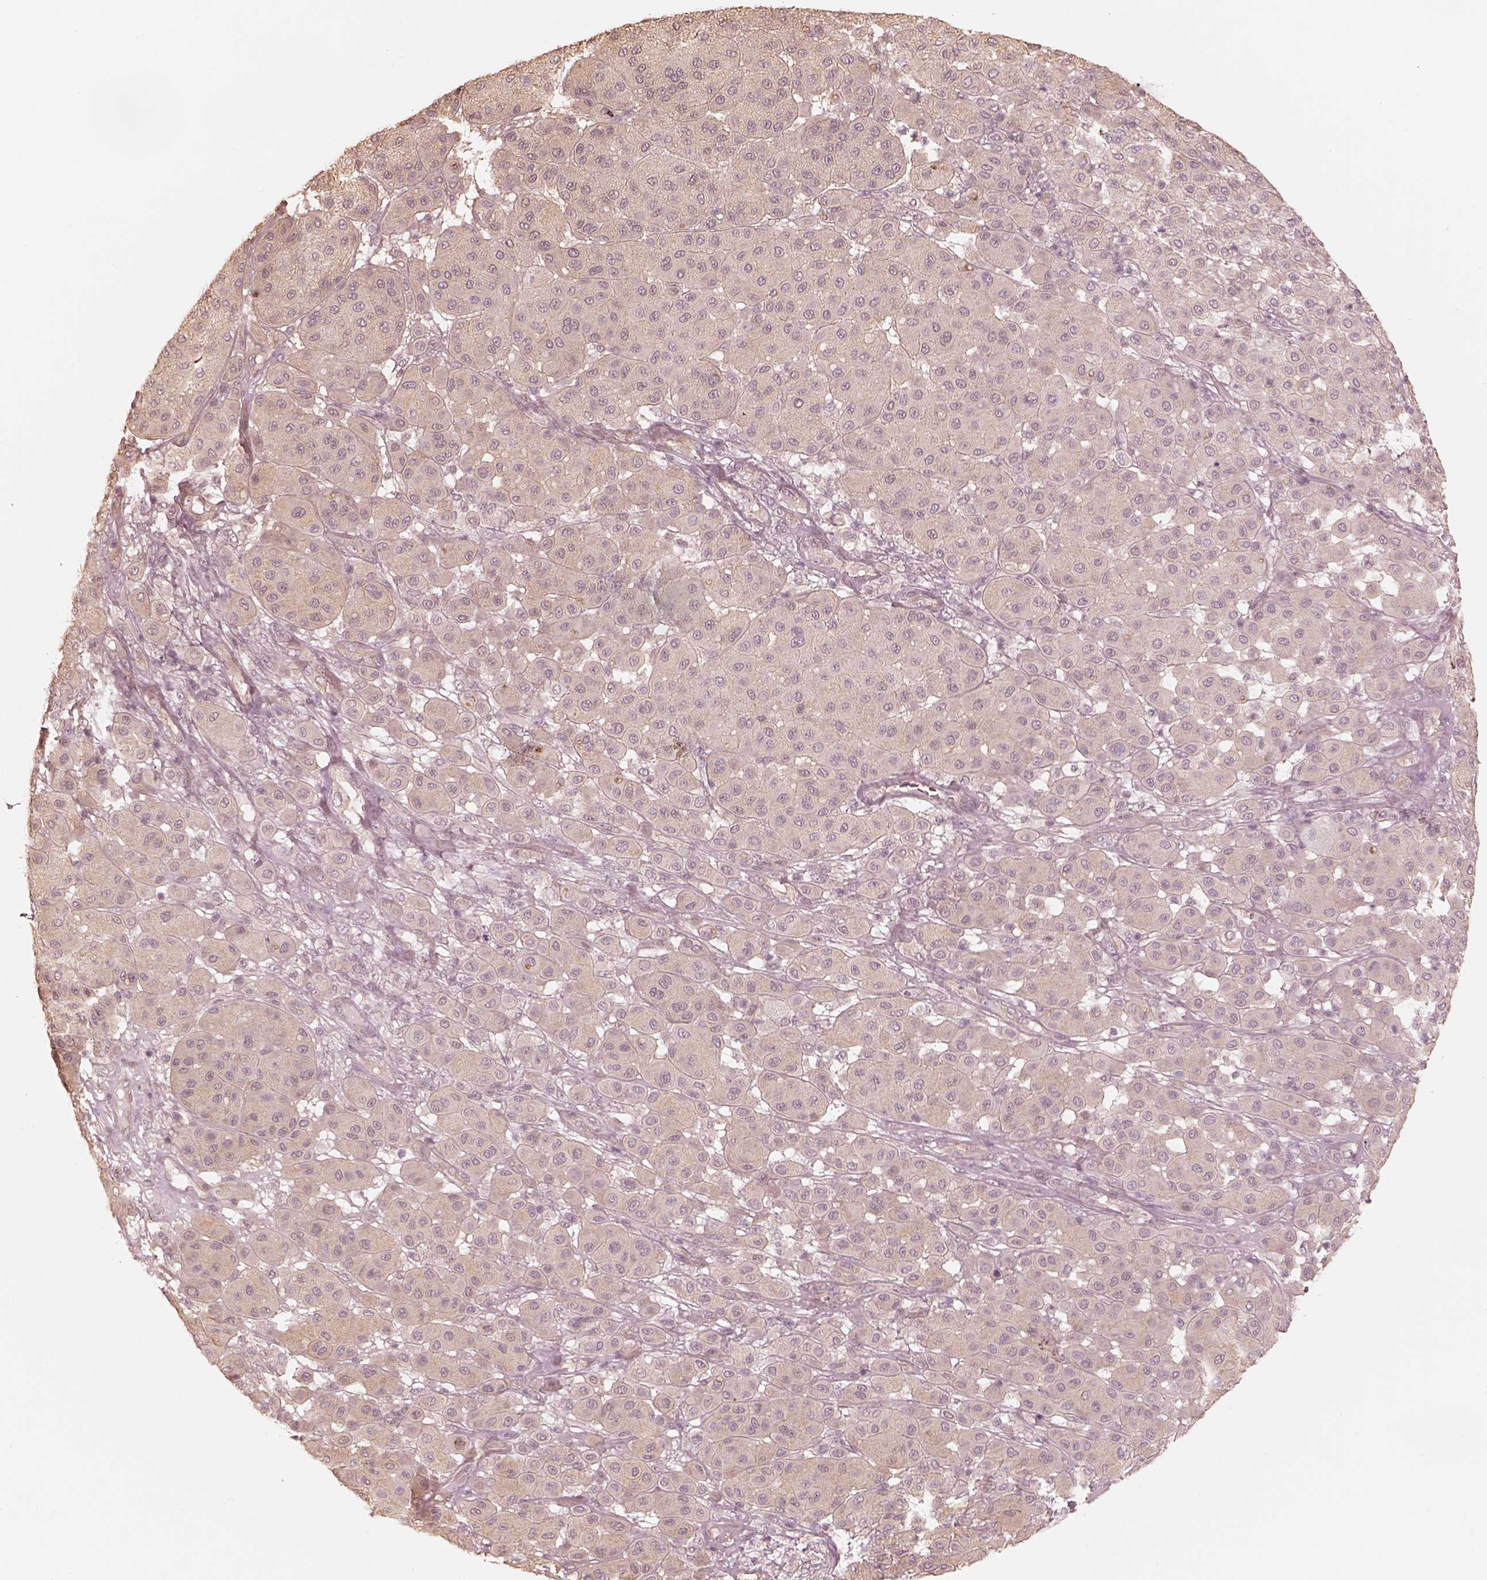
{"staining": {"intensity": "negative", "quantity": "none", "location": "none"}, "tissue": "melanoma", "cell_type": "Tumor cells", "image_type": "cancer", "snomed": [{"axis": "morphology", "description": "Malignant melanoma, Metastatic site"}, {"axis": "topography", "description": "Smooth muscle"}], "caption": "Photomicrograph shows no protein expression in tumor cells of malignant melanoma (metastatic site) tissue.", "gene": "KIF5C", "patient": {"sex": "male", "age": 41}}